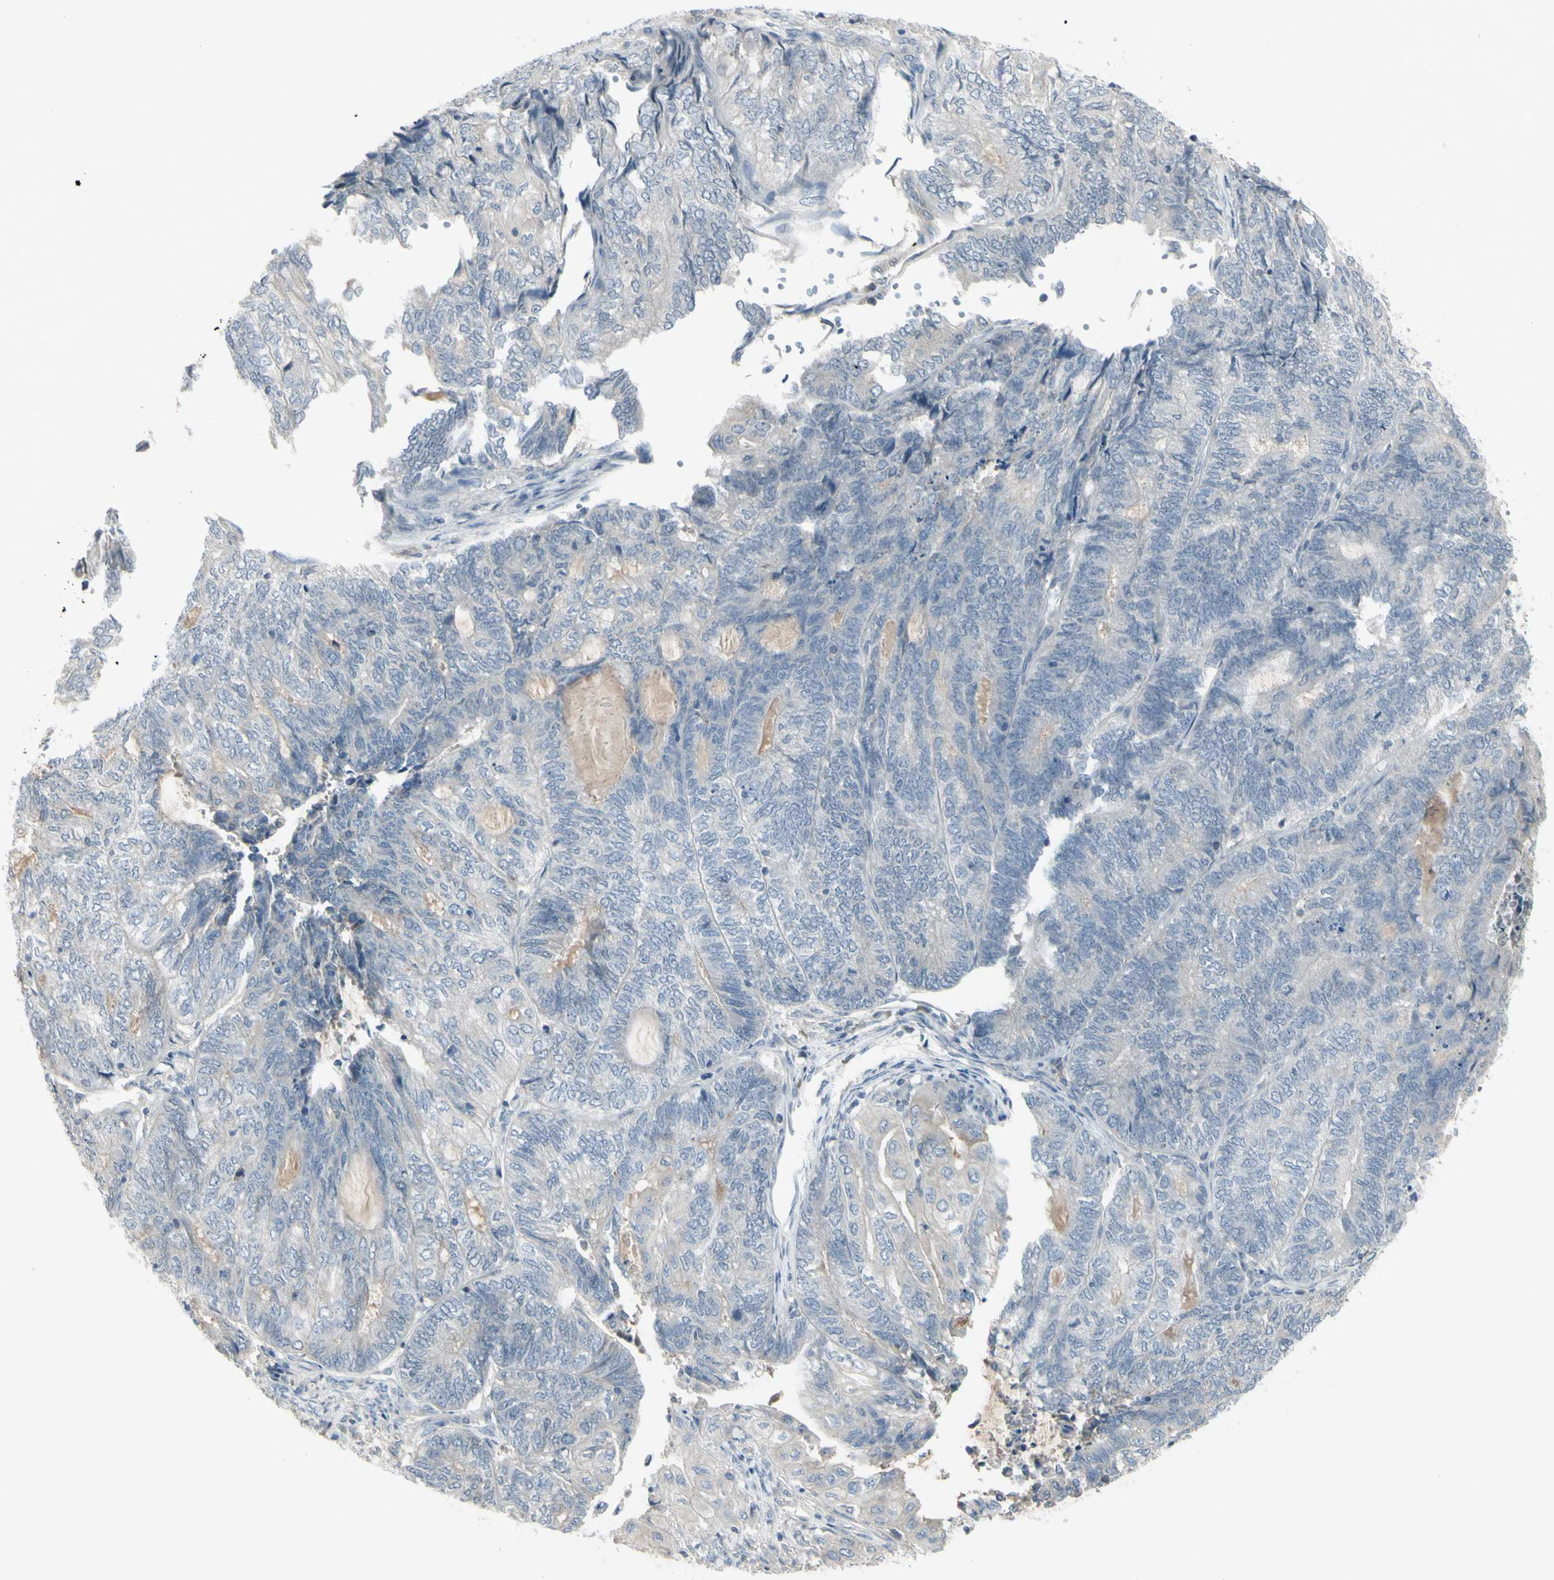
{"staining": {"intensity": "negative", "quantity": "none", "location": "none"}, "tissue": "endometrial cancer", "cell_type": "Tumor cells", "image_type": "cancer", "snomed": [{"axis": "morphology", "description": "Adenocarcinoma, NOS"}, {"axis": "topography", "description": "Uterus"}, {"axis": "topography", "description": "Endometrium"}], "caption": "IHC histopathology image of human endometrial adenocarcinoma stained for a protein (brown), which exhibits no staining in tumor cells.", "gene": "PIAS4", "patient": {"sex": "female", "age": 70}}